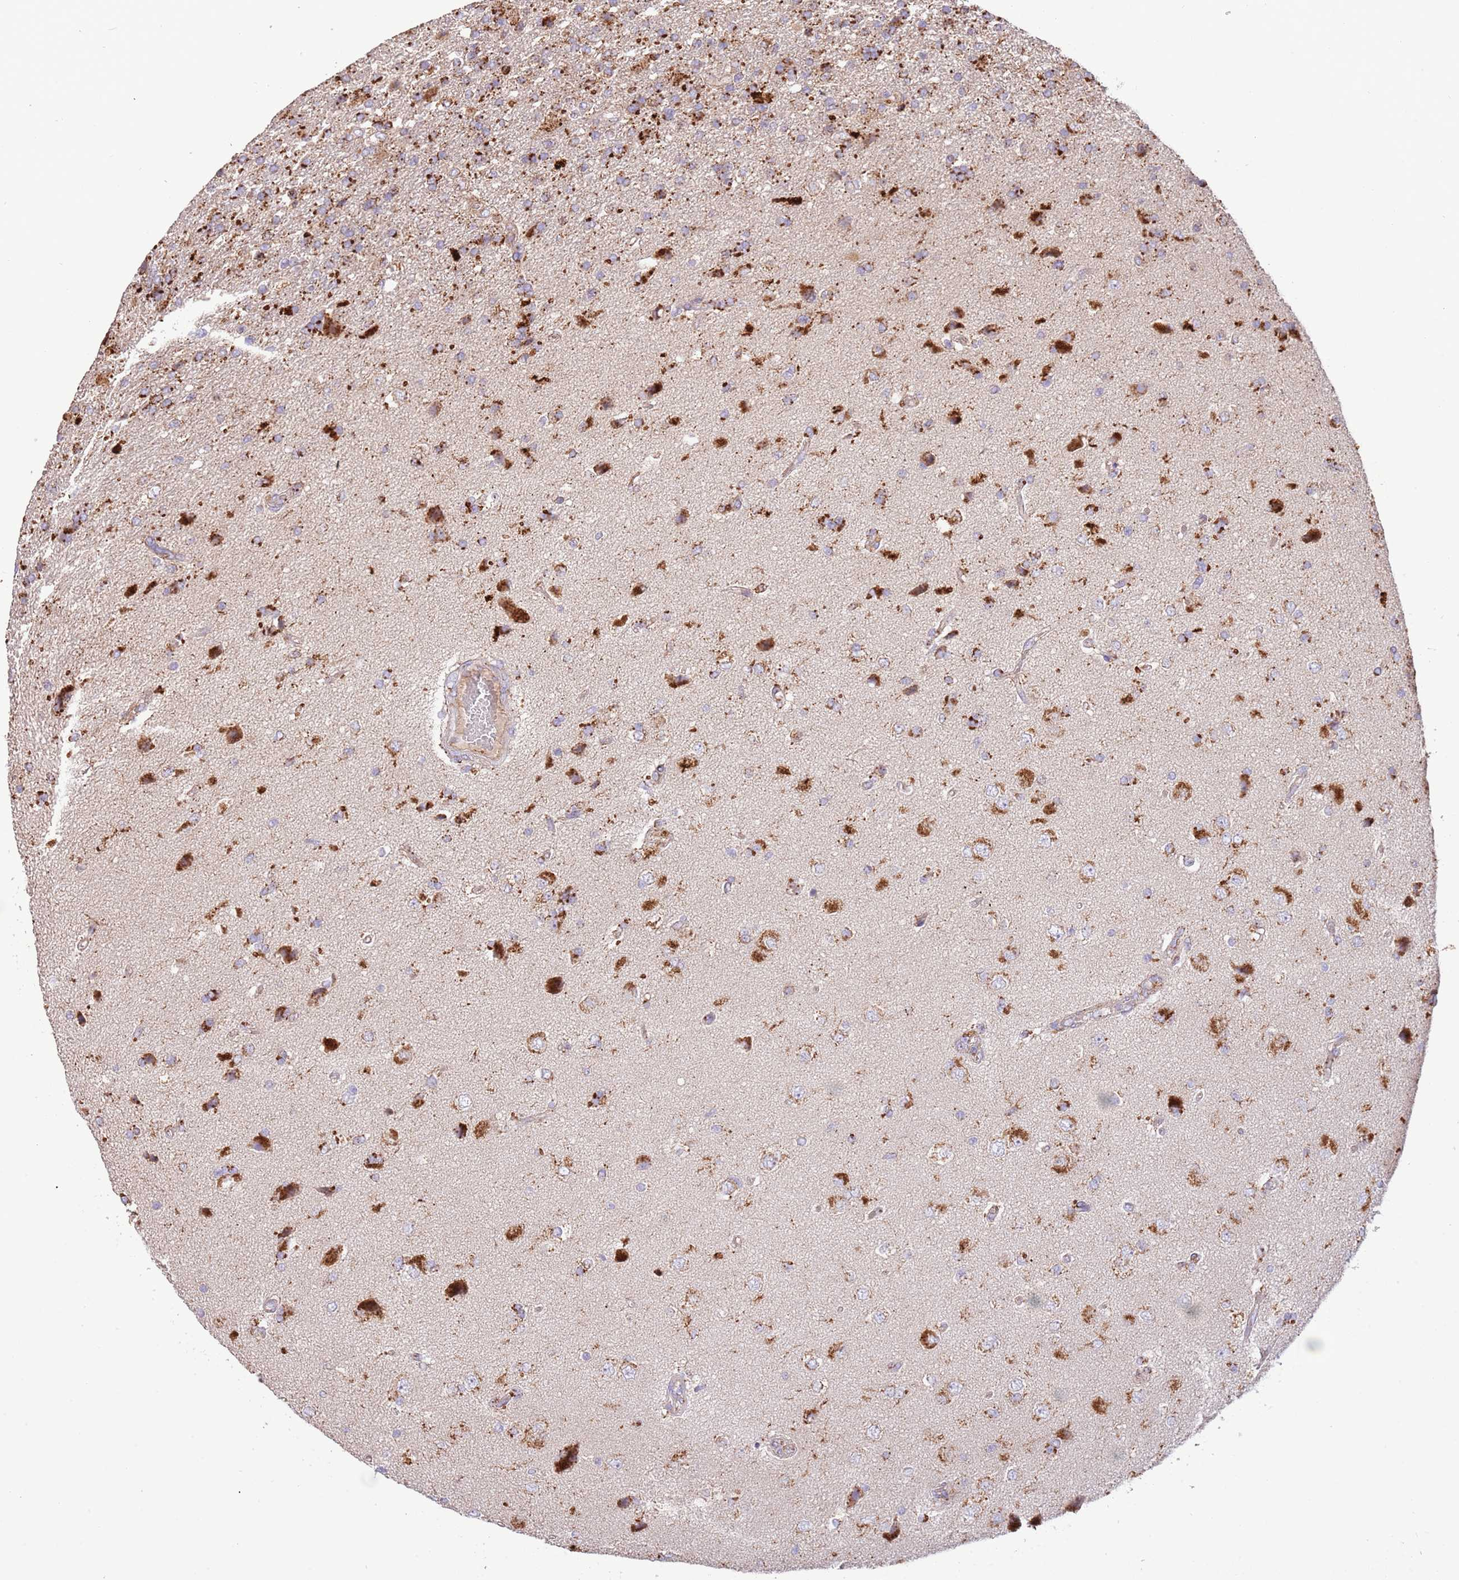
{"staining": {"intensity": "moderate", "quantity": "25%-75%", "location": "cytoplasmic/membranous"}, "tissue": "glioma", "cell_type": "Tumor cells", "image_type": "cancer", "snomed": [{"axis": "morphology", "description": "Glioma, malignant, High grade"}, {"axis": "topography", "description": "Brain"}], "caption": "IHC of glioma demonstrates medium levels of moderate cytoplasmic/membranous staining in approximately 25%-75% of tumor cells.", "gene": "DOCK6", "patient": {"sex": "male", "age": 56}}